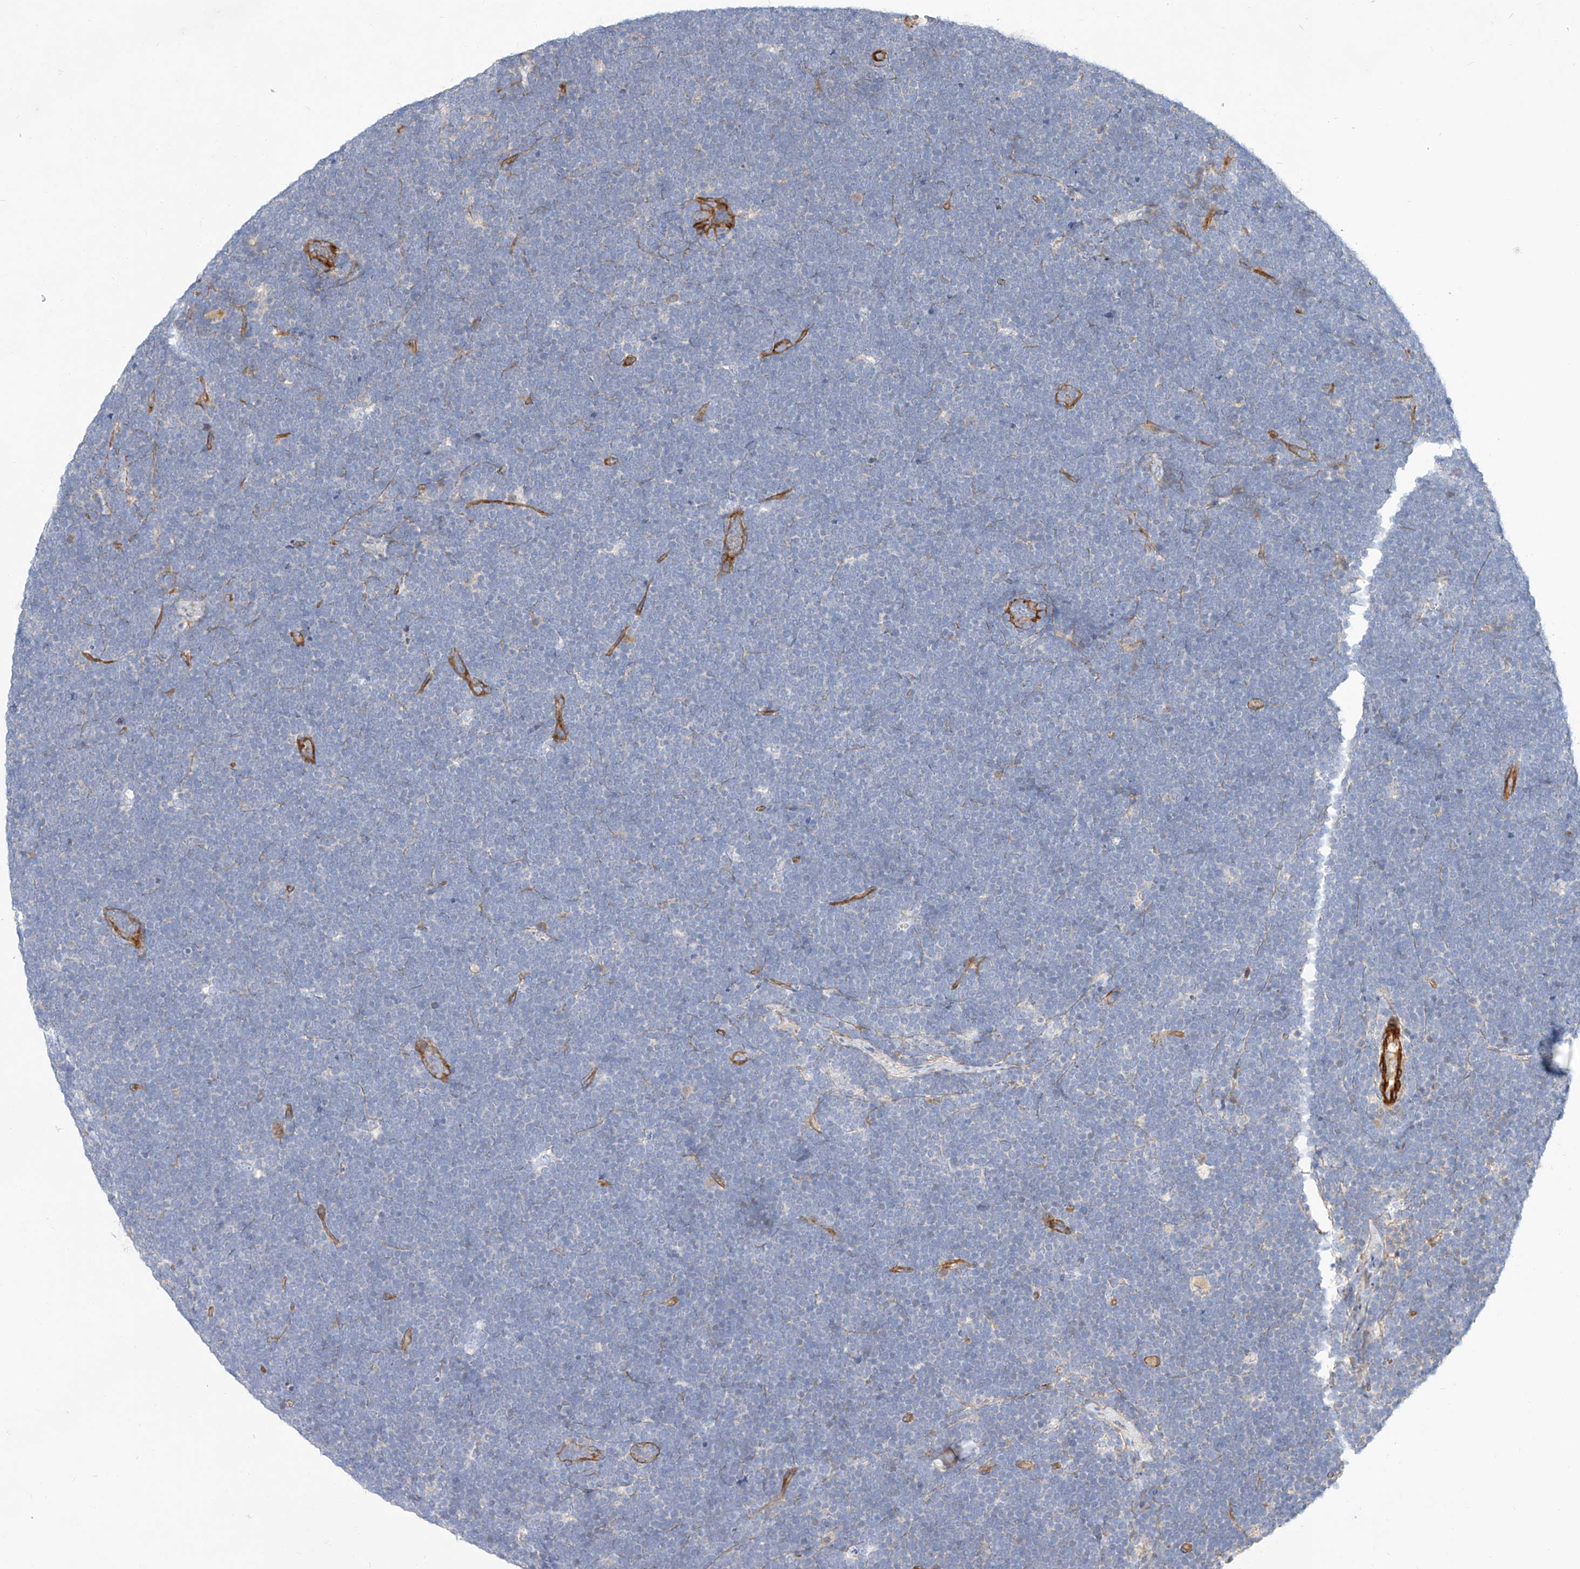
{"staining": {"intensity": "negative", "quantity": "none", "location": "none"}, "tissue": "lymphoma", "cell_type": "Tumor cells", "image_type": "cancer", "snomed": [{"axis": "morphology", "description": "Malignant lymphoma, non-Hodgkin's type, High grade"}, {"axis": "topography", "description": "Lymph node"}], "caption": "There is no significant positivity in tumor cells of lymphoma.", "gene": "KCNH5", "patient": {"sex": "male", "age": 13}}